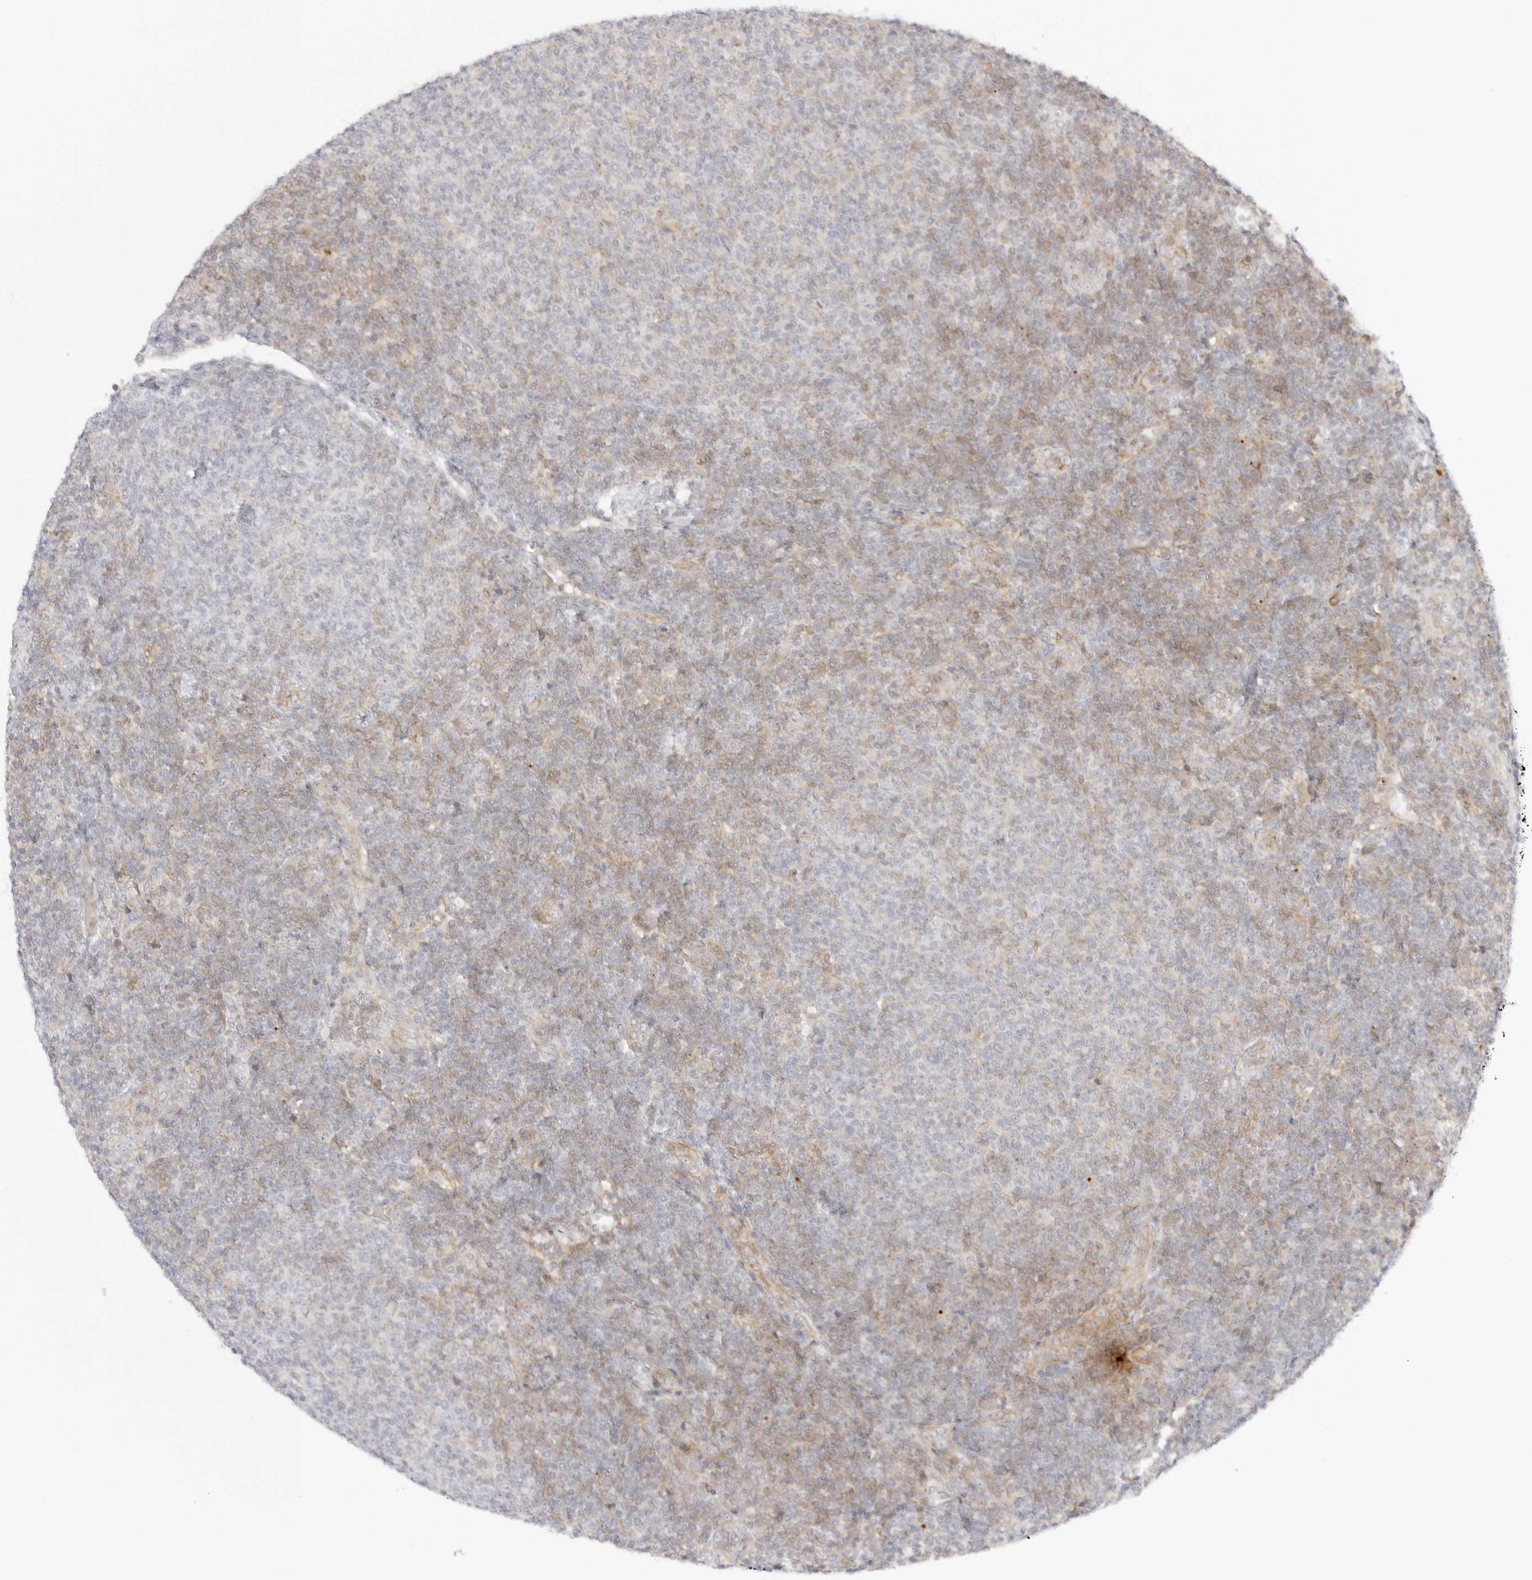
{"staining": {"intensity": "weak", "quantity": "<25%", "location": "cytoplasmic/membranous"}, "tissue": "lymphoma", "cell_type": "Tumor cells", "image_type": "cancer", "snomed": [{"axis": "morphology", "description": "Malignant lymphoma, non-Hodgkin's type, Low grade"}, {"axis": "topography", "description": "Lymph node"}], "caption": "Tumor cells show no significant positivity in low-grade malignant lymphoma, non-Hodgkin's type.", "gene": "TNFRSF14", "patient": {"sex": "male", "age": 66}}